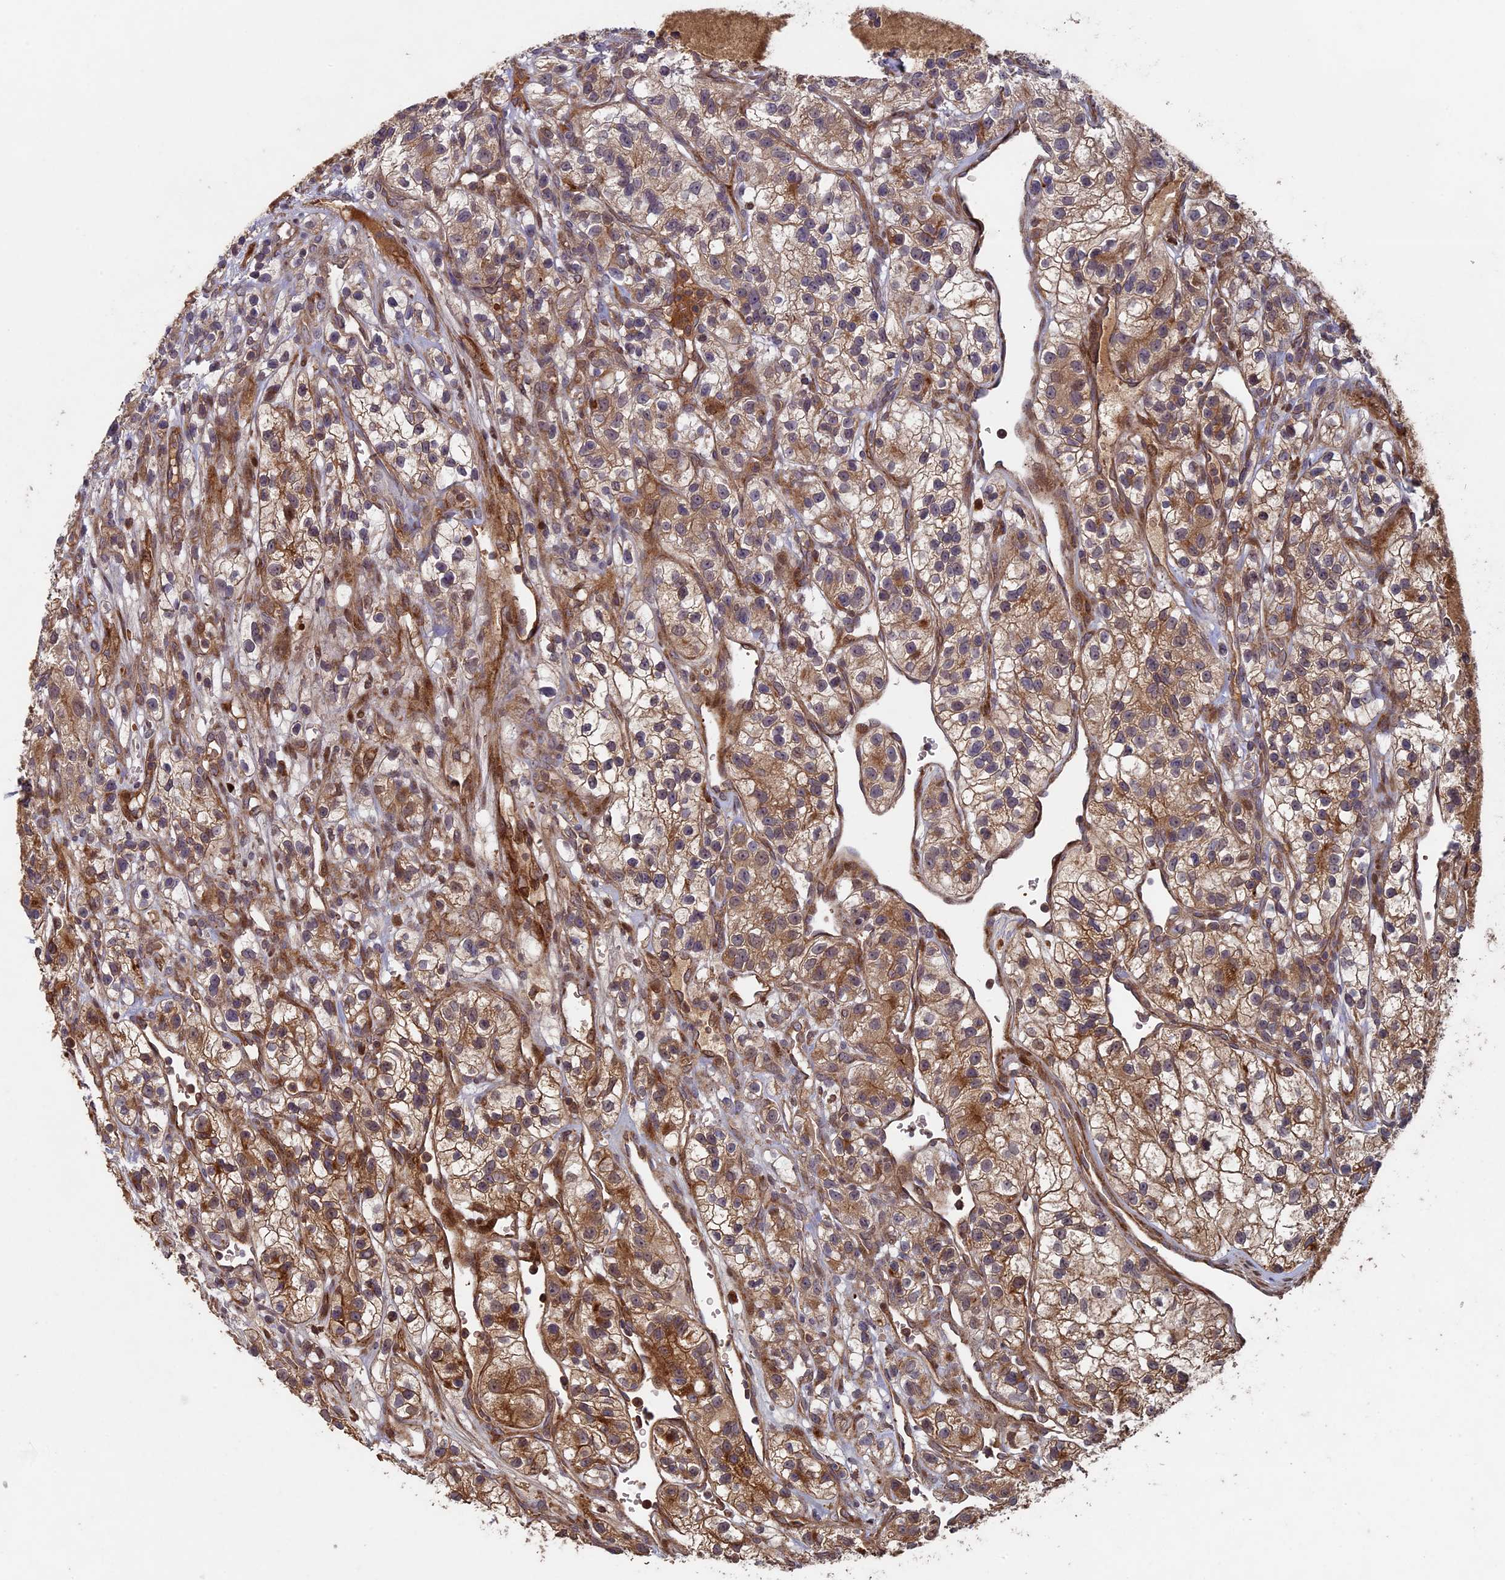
{"staining": {"intensity": "moderate", "quantity": ">75%", "location": "cytoplasmic/membranous"}, "tissue": "renal cancer", "cell_type": "Tumor cells", "image_type": "cancer", "snomed": [{"axis": "morphology", "description": "Adenocarcinoma, NOS"}, {"axis": "topography", "description": "Kidney"}], "caption": "Brown immunohistochemical staining in human renal cancer demonstrates moderate cytoplasmic/membranous expression in approximately >75% of tumor cells. (IHC, brightfield microscopy, high magnification).", "gene": "RCCD1", "patient": {"sex": "female", "age": 57}}